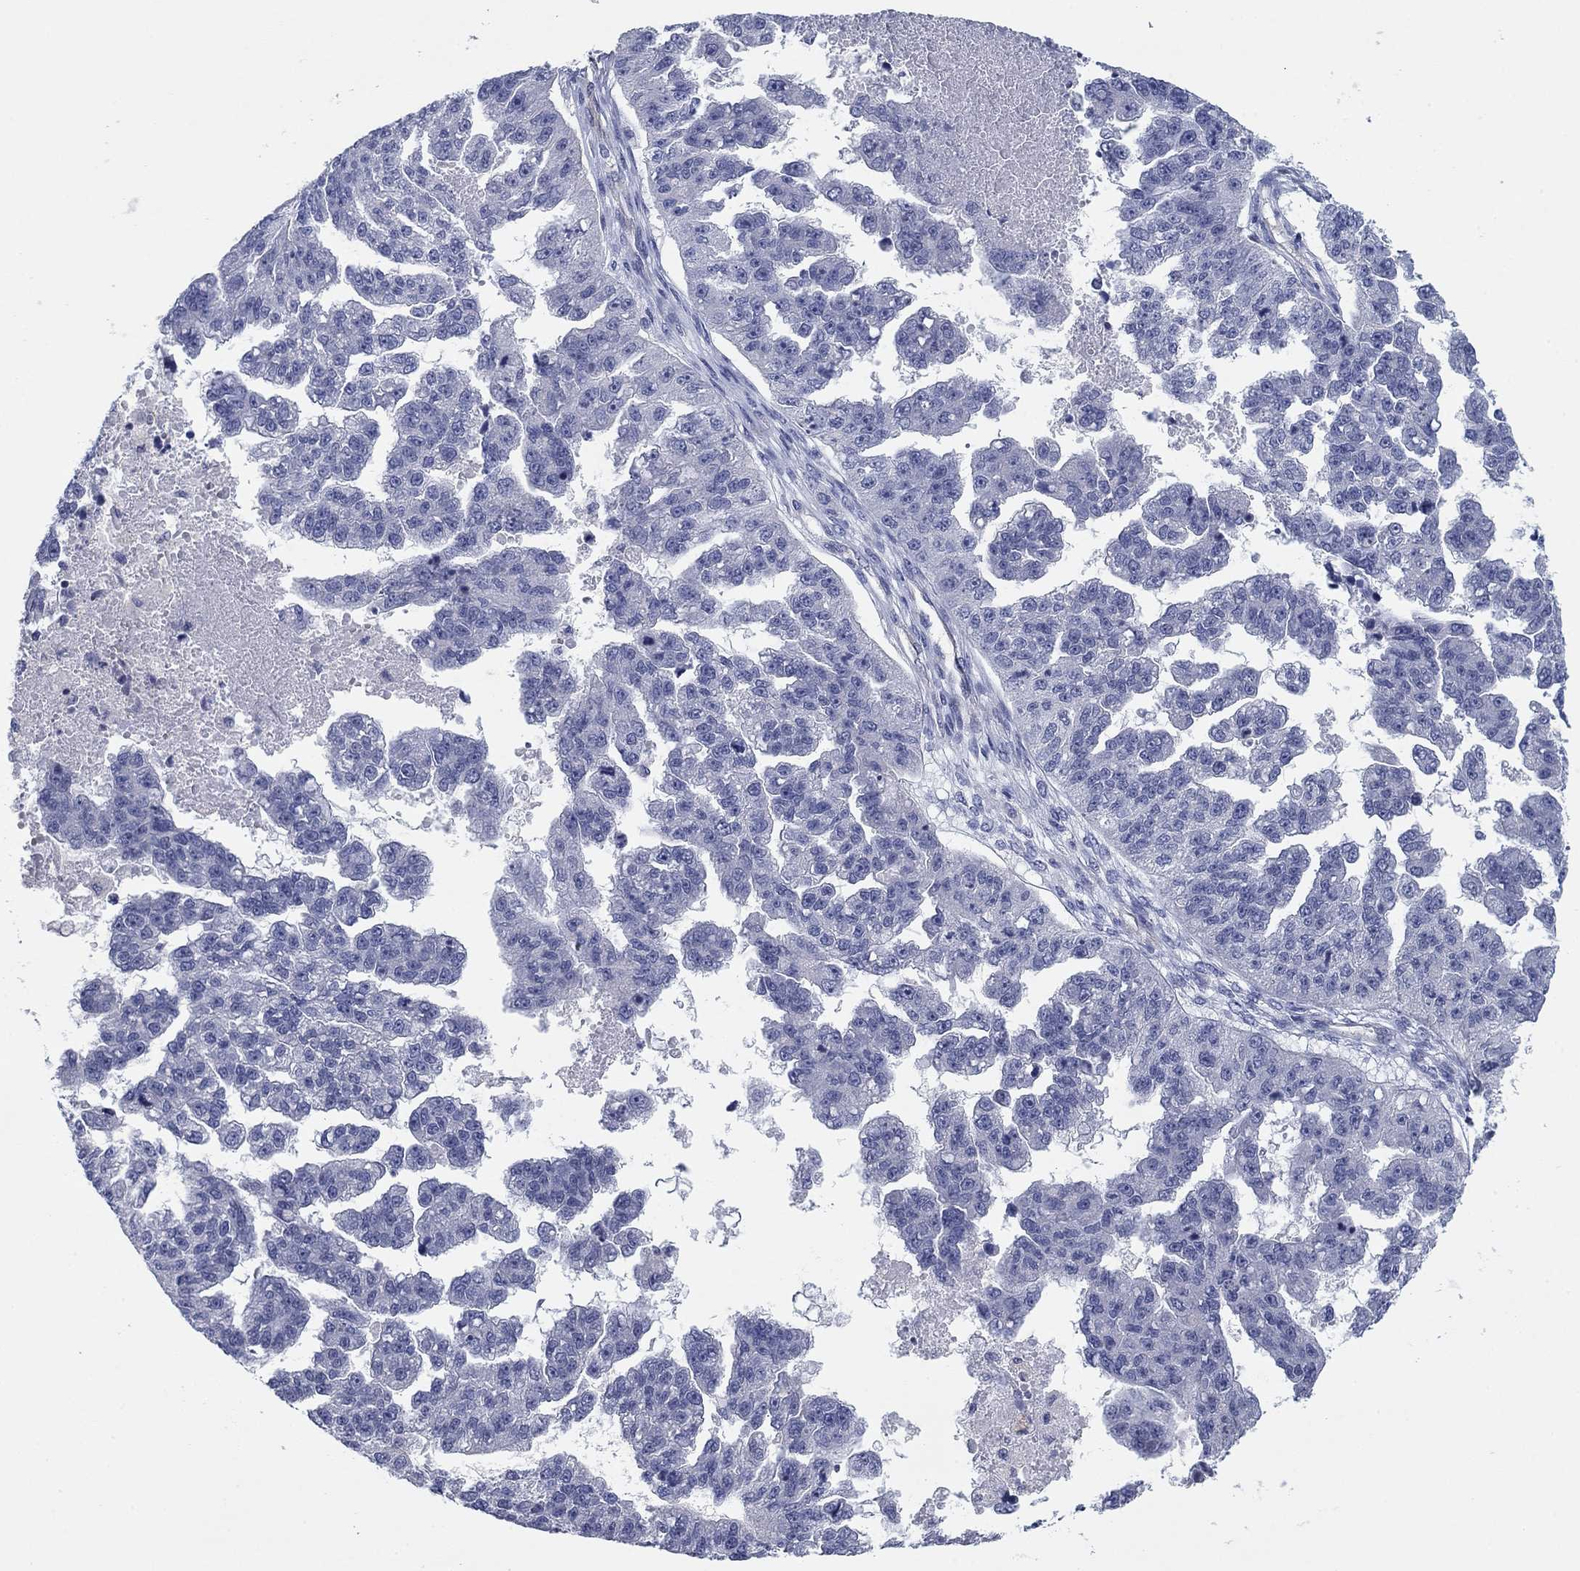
{"staining": {"intensity": "negative", "quantity": "none", "location": "none"}, "tissue": "ovarian cancer", "cell_type": "Tumor cells", "image_type": "cancer", "snomed": [{"axis": "morphology", "description": "Cystadenocarcinoma, serous, NOS"}, {"axis": "topography", "description": "Ovary"}], "caption": "High power microscopy photomicrograph of an immunohistochemistry (IHC) micrograph of ovarian cancer (serous cystadenocarcinoma), revealing no significant positivity in tumor cells.", "gene": "PSD4", "patient": {"sex": "female", "age": 58}}